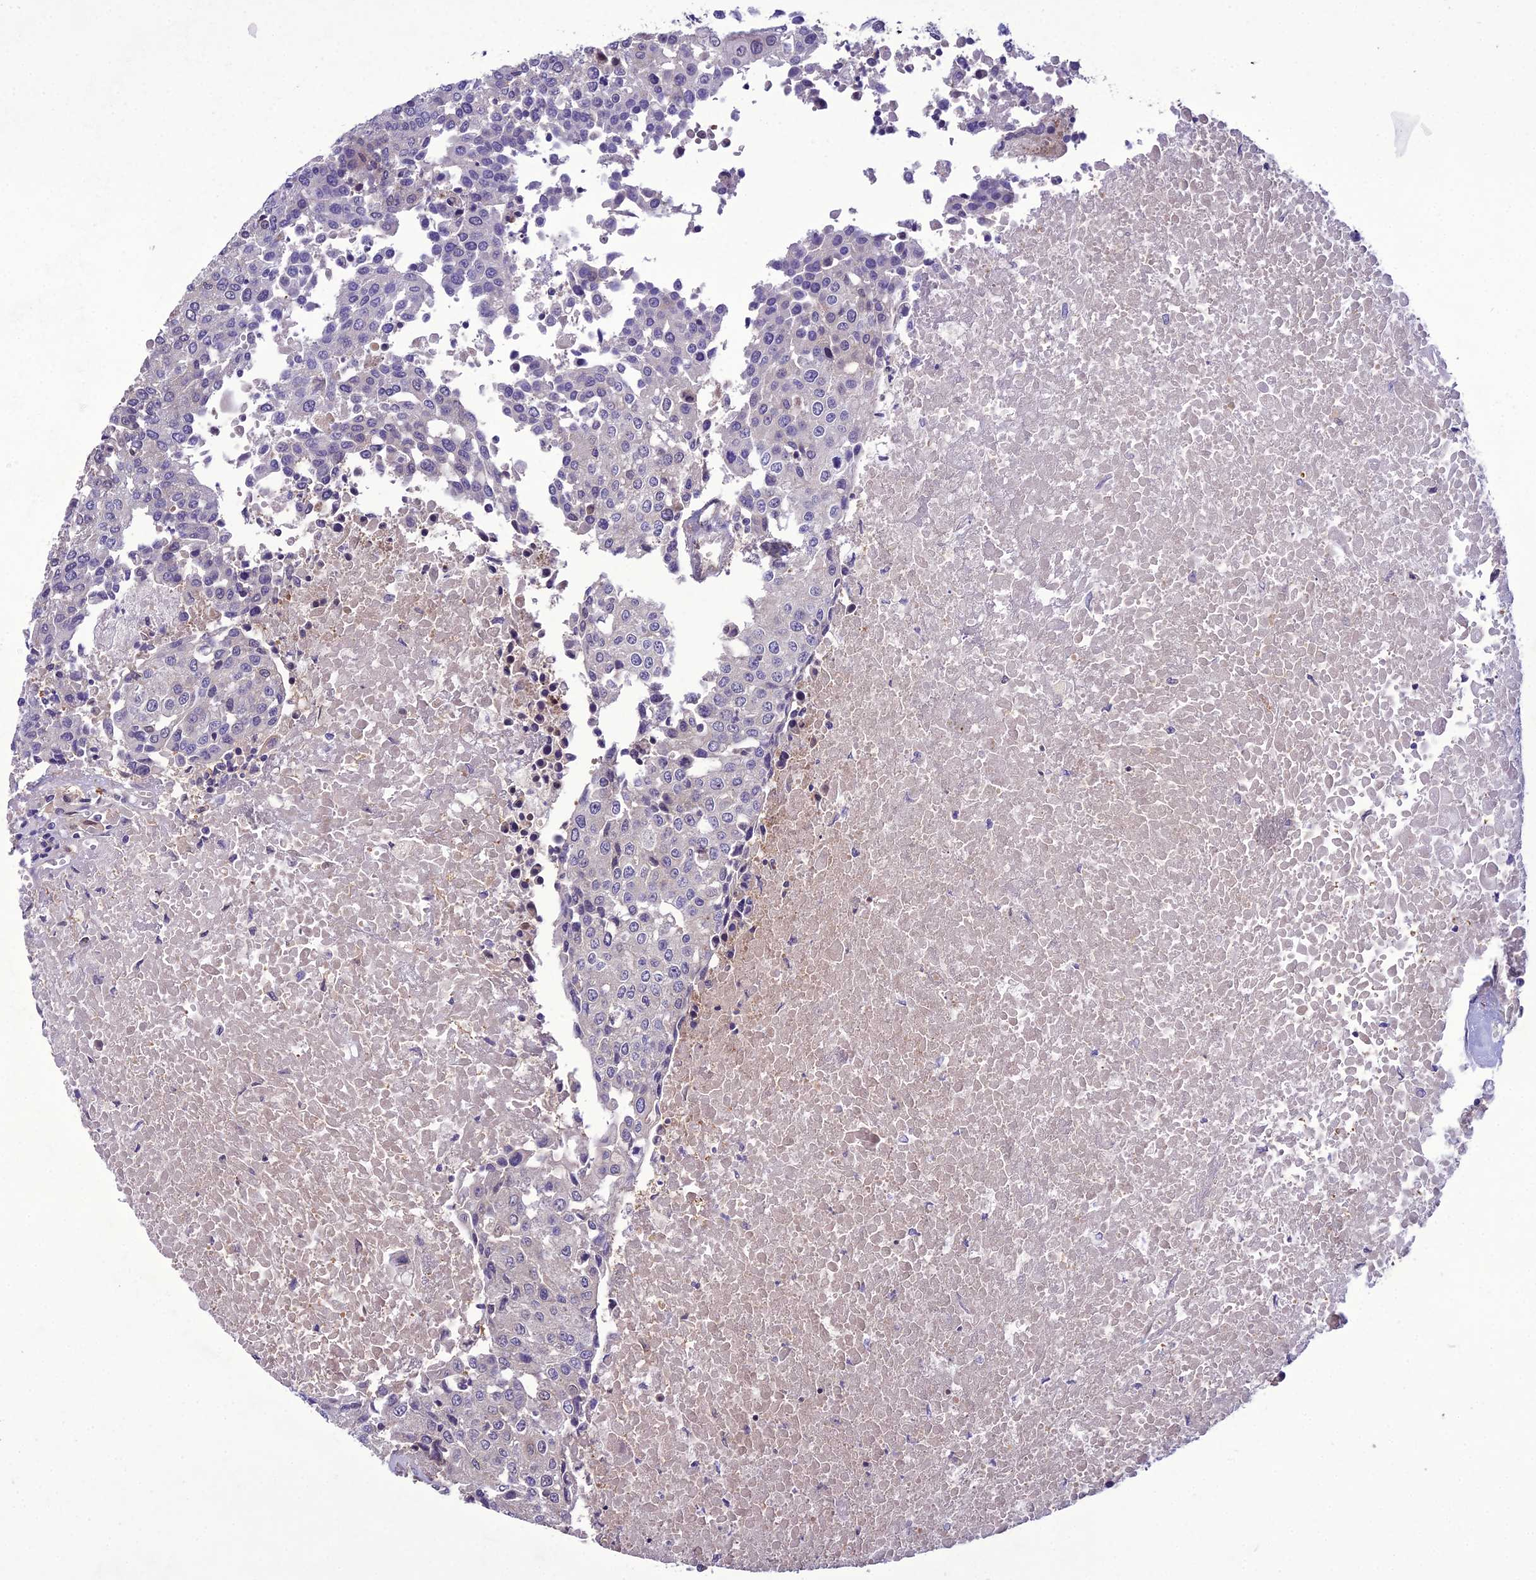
{"staining": {"intensity": "negative", "quantity": "none", "location": "none"}, "tissue": "urothelial cancer", "cell_type": "Tumor cells", "image_type": "cancer", "snomed": [{"axis": "morphology", "description": "Urothelial carcinoma, High grade"}, {"axis": "topography", "description": "Urinary bladder"}], "caption": "High-grade urothelial carcinoma stained for a protein using immunohistochemistry displays no positivity tumor cells.", "gene": "GDF6", "patient": {"sex": "female", "age": 85}}